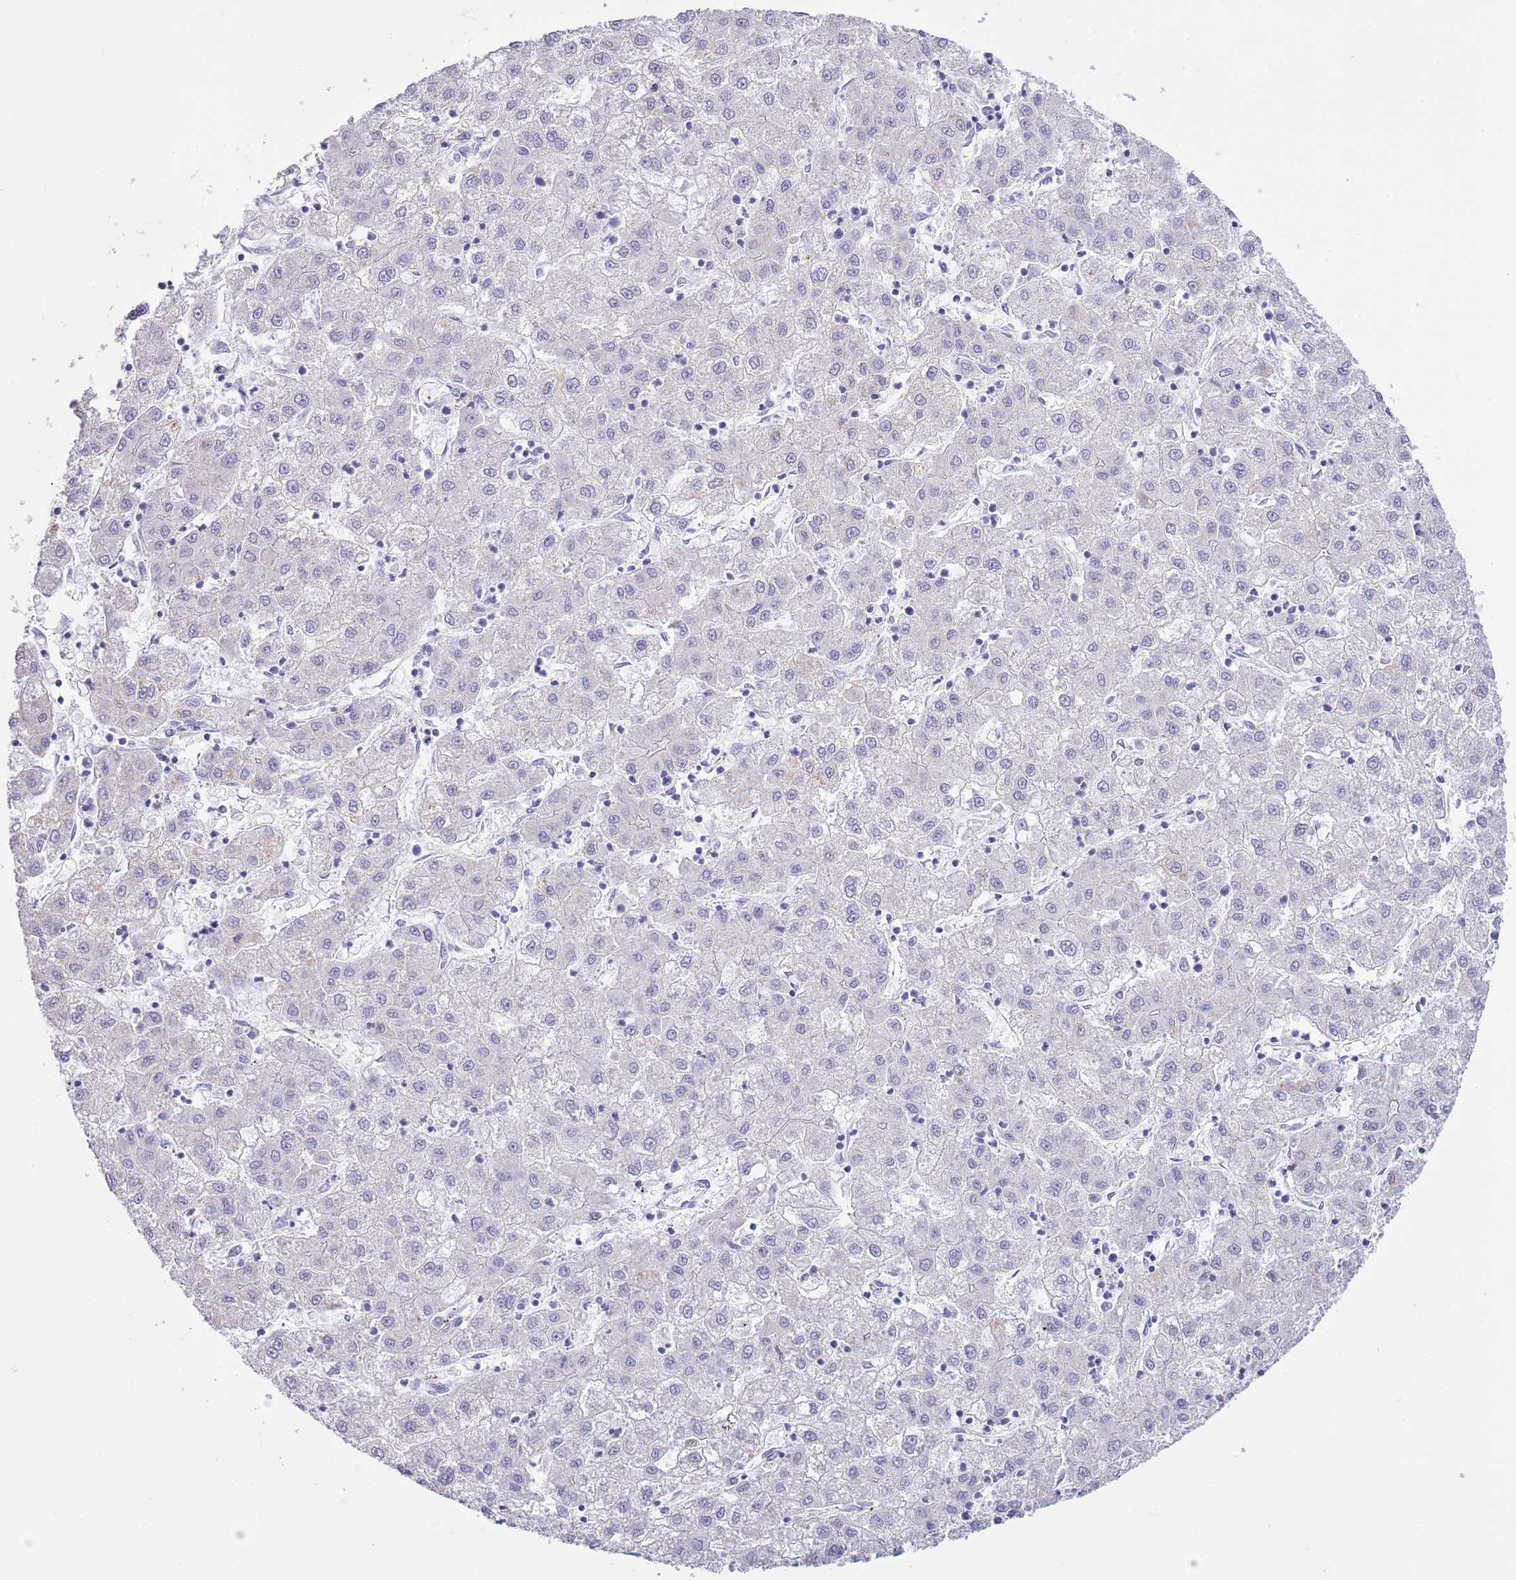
{"staining": {"intensity": "negative", "quantity": "none", "location": "none"}, "tissue": "liver cancer", "cell_type": "Tumor cells", "image_type": "cancer", "snomed": [{"axis": "morphology", "description": "Carcinoma, Hepatocellular, NOS"}, {"axis": "topography", "description": "Liver"}], "caption": "A histopathology image of human liver cancer (hepatocellular carcinoma) is negative for staining in tumor cells. (DAB immunohistochemistry (IHC) visualized using brightfield microscopy, high magnification).", "gene": "OR2Z1", "patient": {"sex": "male", "age": 72}}